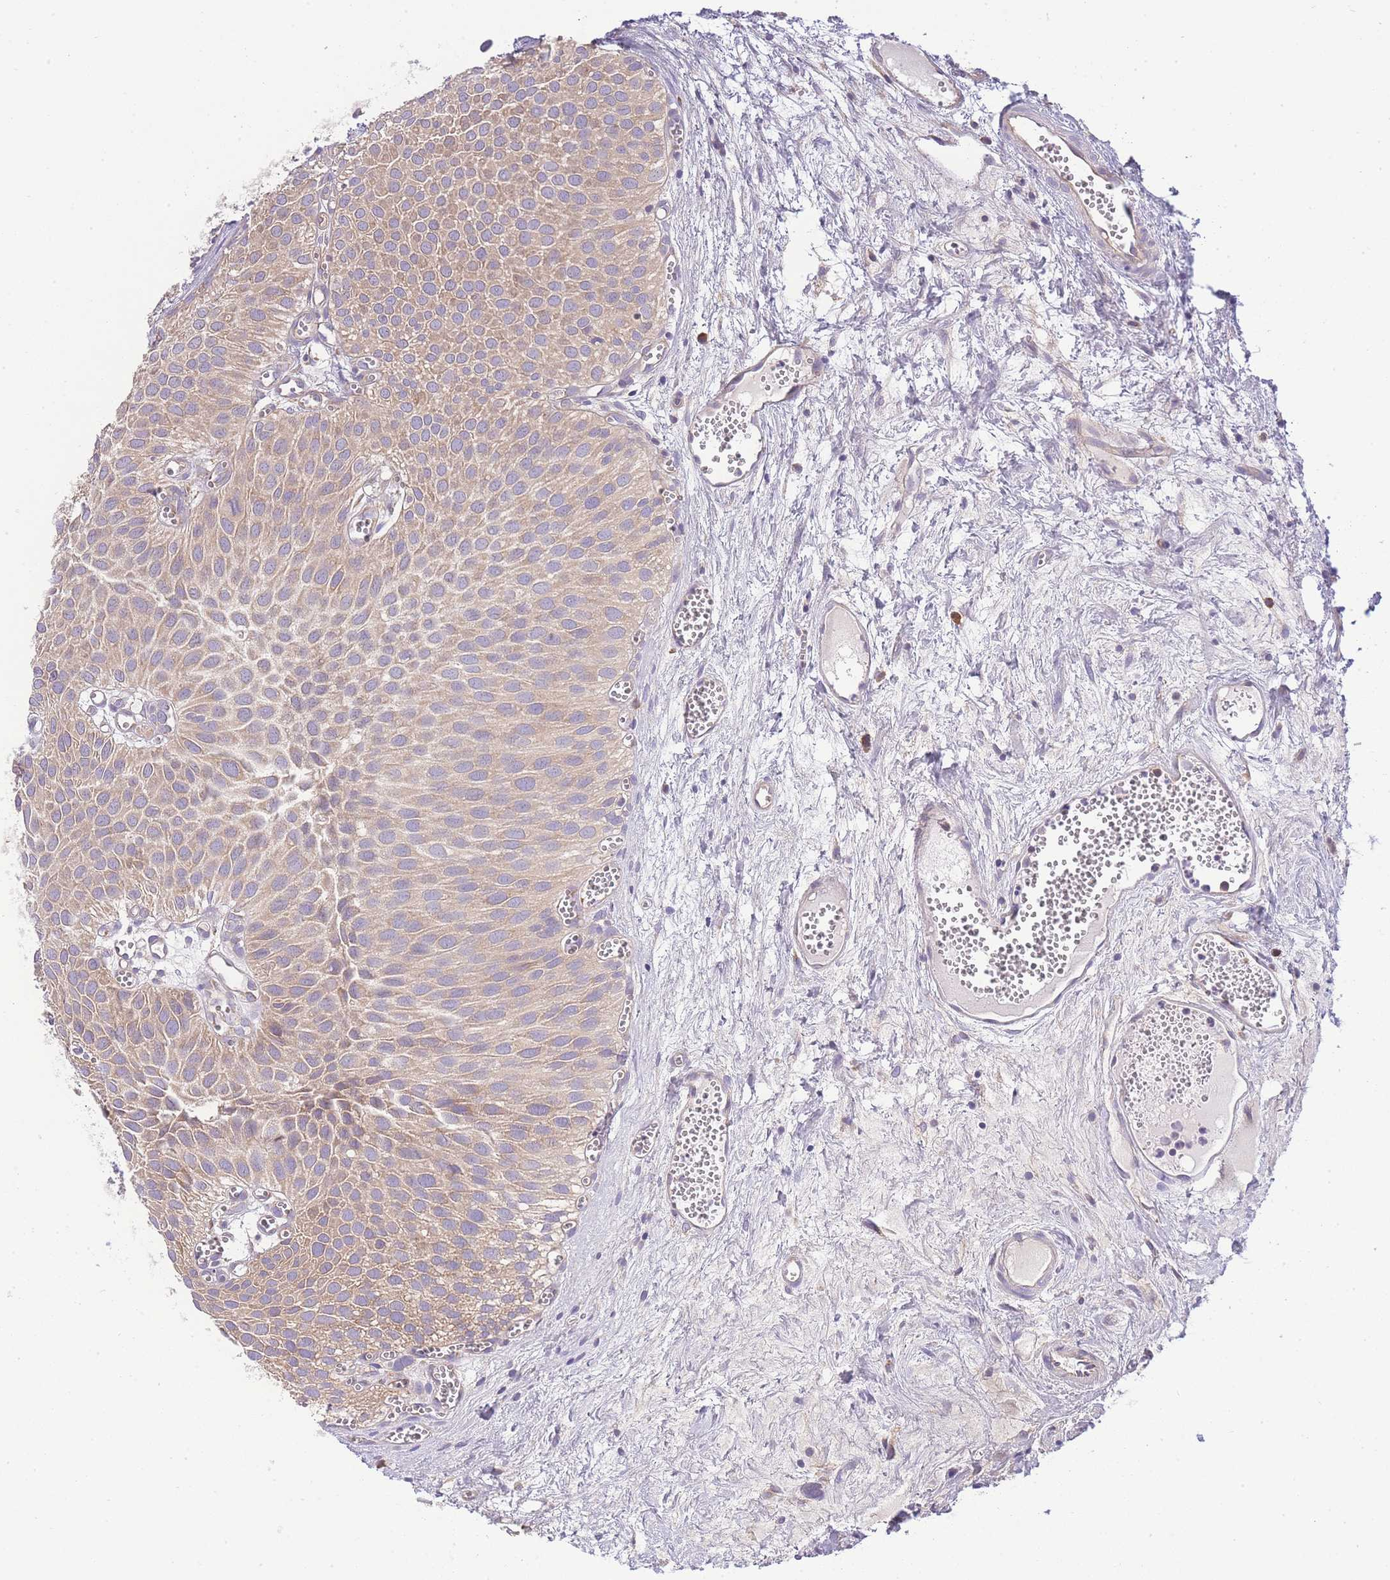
{"staining": {"intensity": "weak", "quantity": ">75%", "location": "cytoplasmic/membranous"}, "tissue": "urothelial cancer", "cell_type": "Tumor cells", "image_type": "cancer", "snomed": [{"axis": "morphology", "description": "Urothelial carcinoma, Low grade"}, {"axis": "topography", "description": "Urinary bladder"}], "caption": "High-magnification brightfield microscopy of low-grade urothelial carcinoma stained with DAB (brown) and counterstained with hematoxylin (blue). tumor cells exhibit weak cytoplasmic/membranous staining is seen in about>75% of cells.", "gene": "BEX1", "patient": {"sex": "male", "age": 88}}